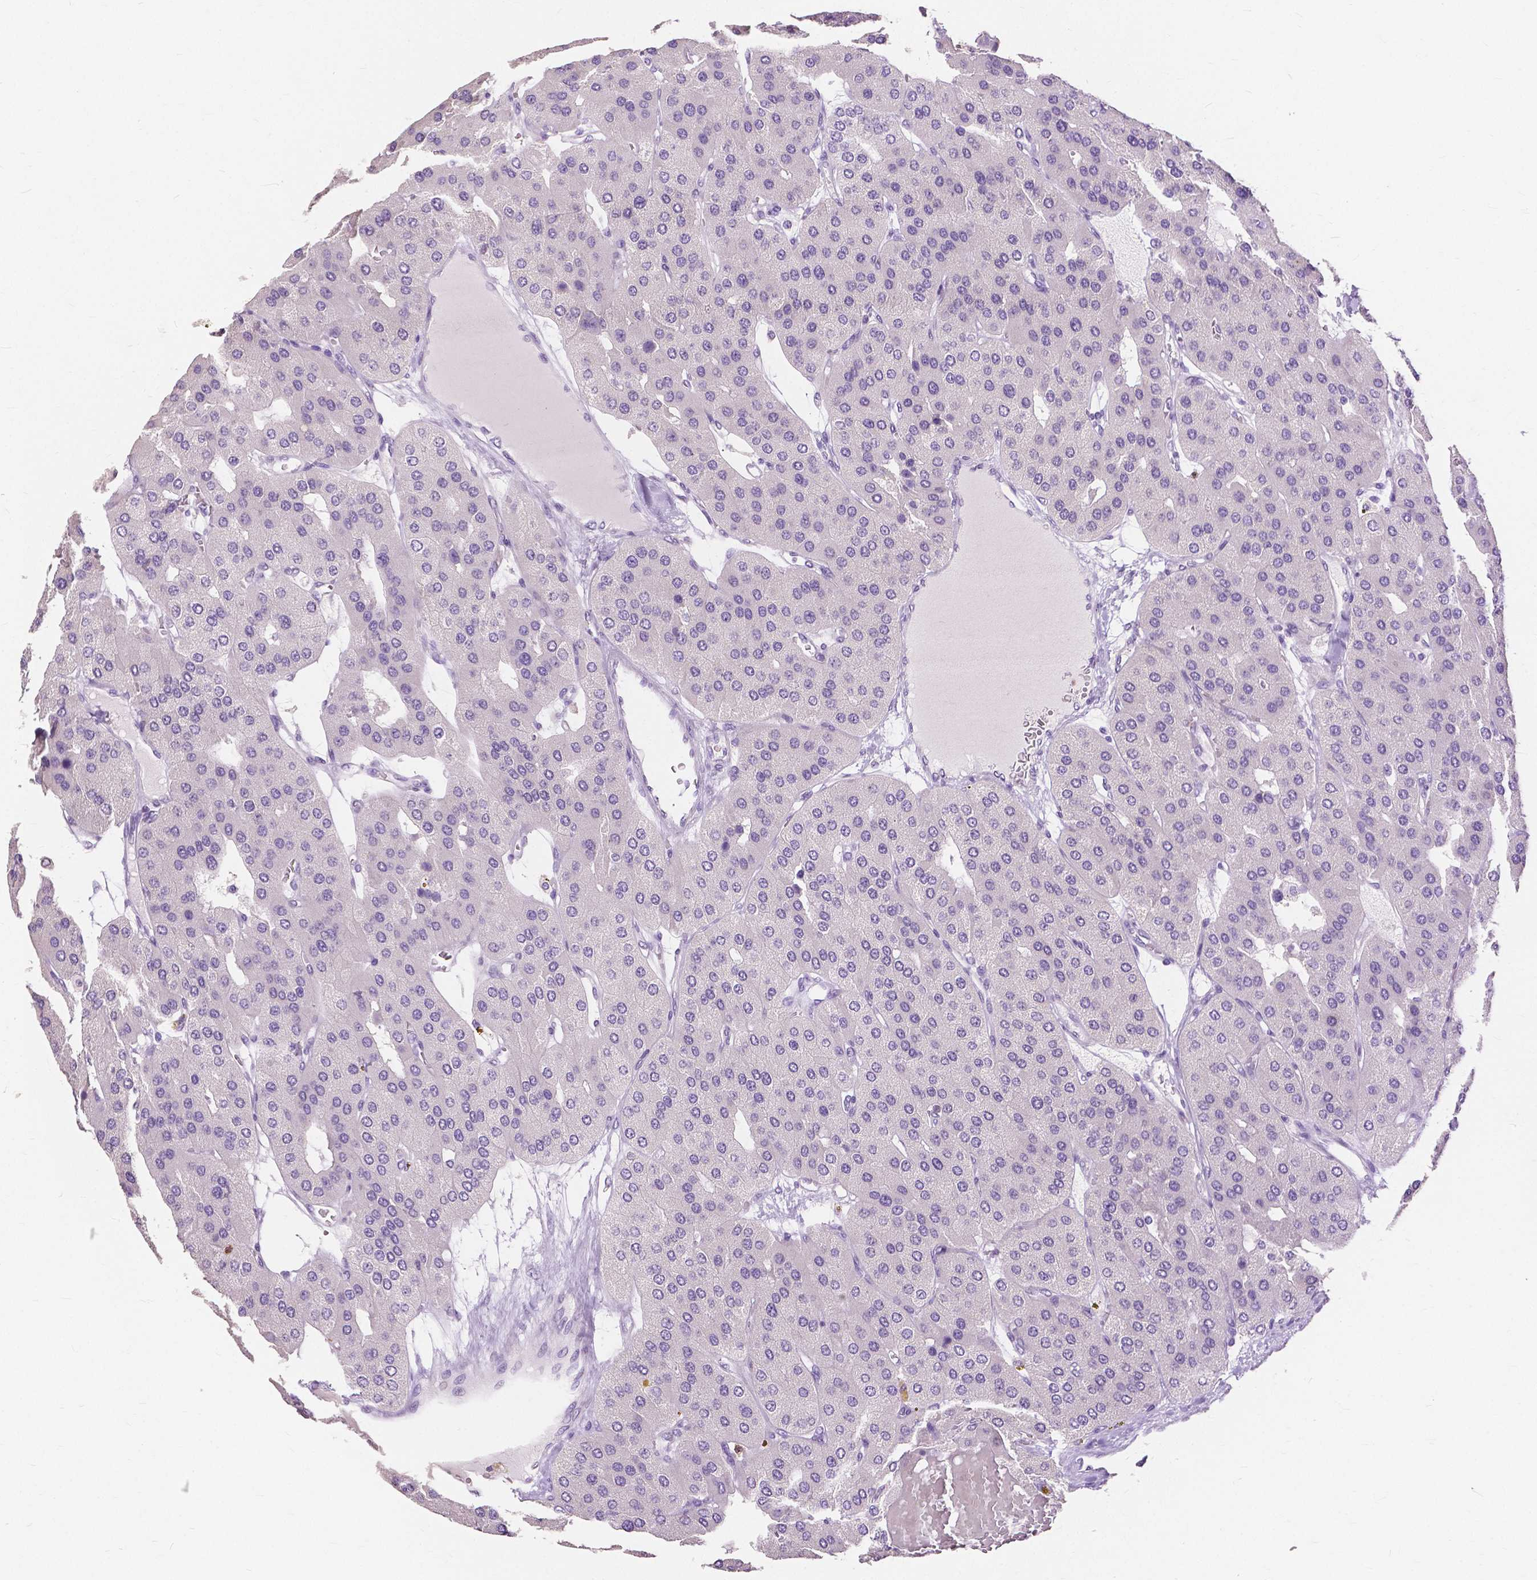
{"staining": {"intensity": "negative", "quantity": "none", "location": "none"}, "tissue": "parathyroid gland", "cell_type": "Glandular cells", "image_type": "normal", "snomed": [{"axis": "morphology", "description": "Normal tissue, NOS"}, {"axis": "morphology", "description": "Adenoma, NOS"}, {"axis": "topography", "description": "Parathyroid gland"}], "caption": "This photomicrograph is of benign parathyroid gland stained with IHC to label a protein in brown with the nuclei are counter-stained blue. There is no positivity in glandular cells.", "gene": "CXCR2", "patient": {"sex": "female", "age": 86}}